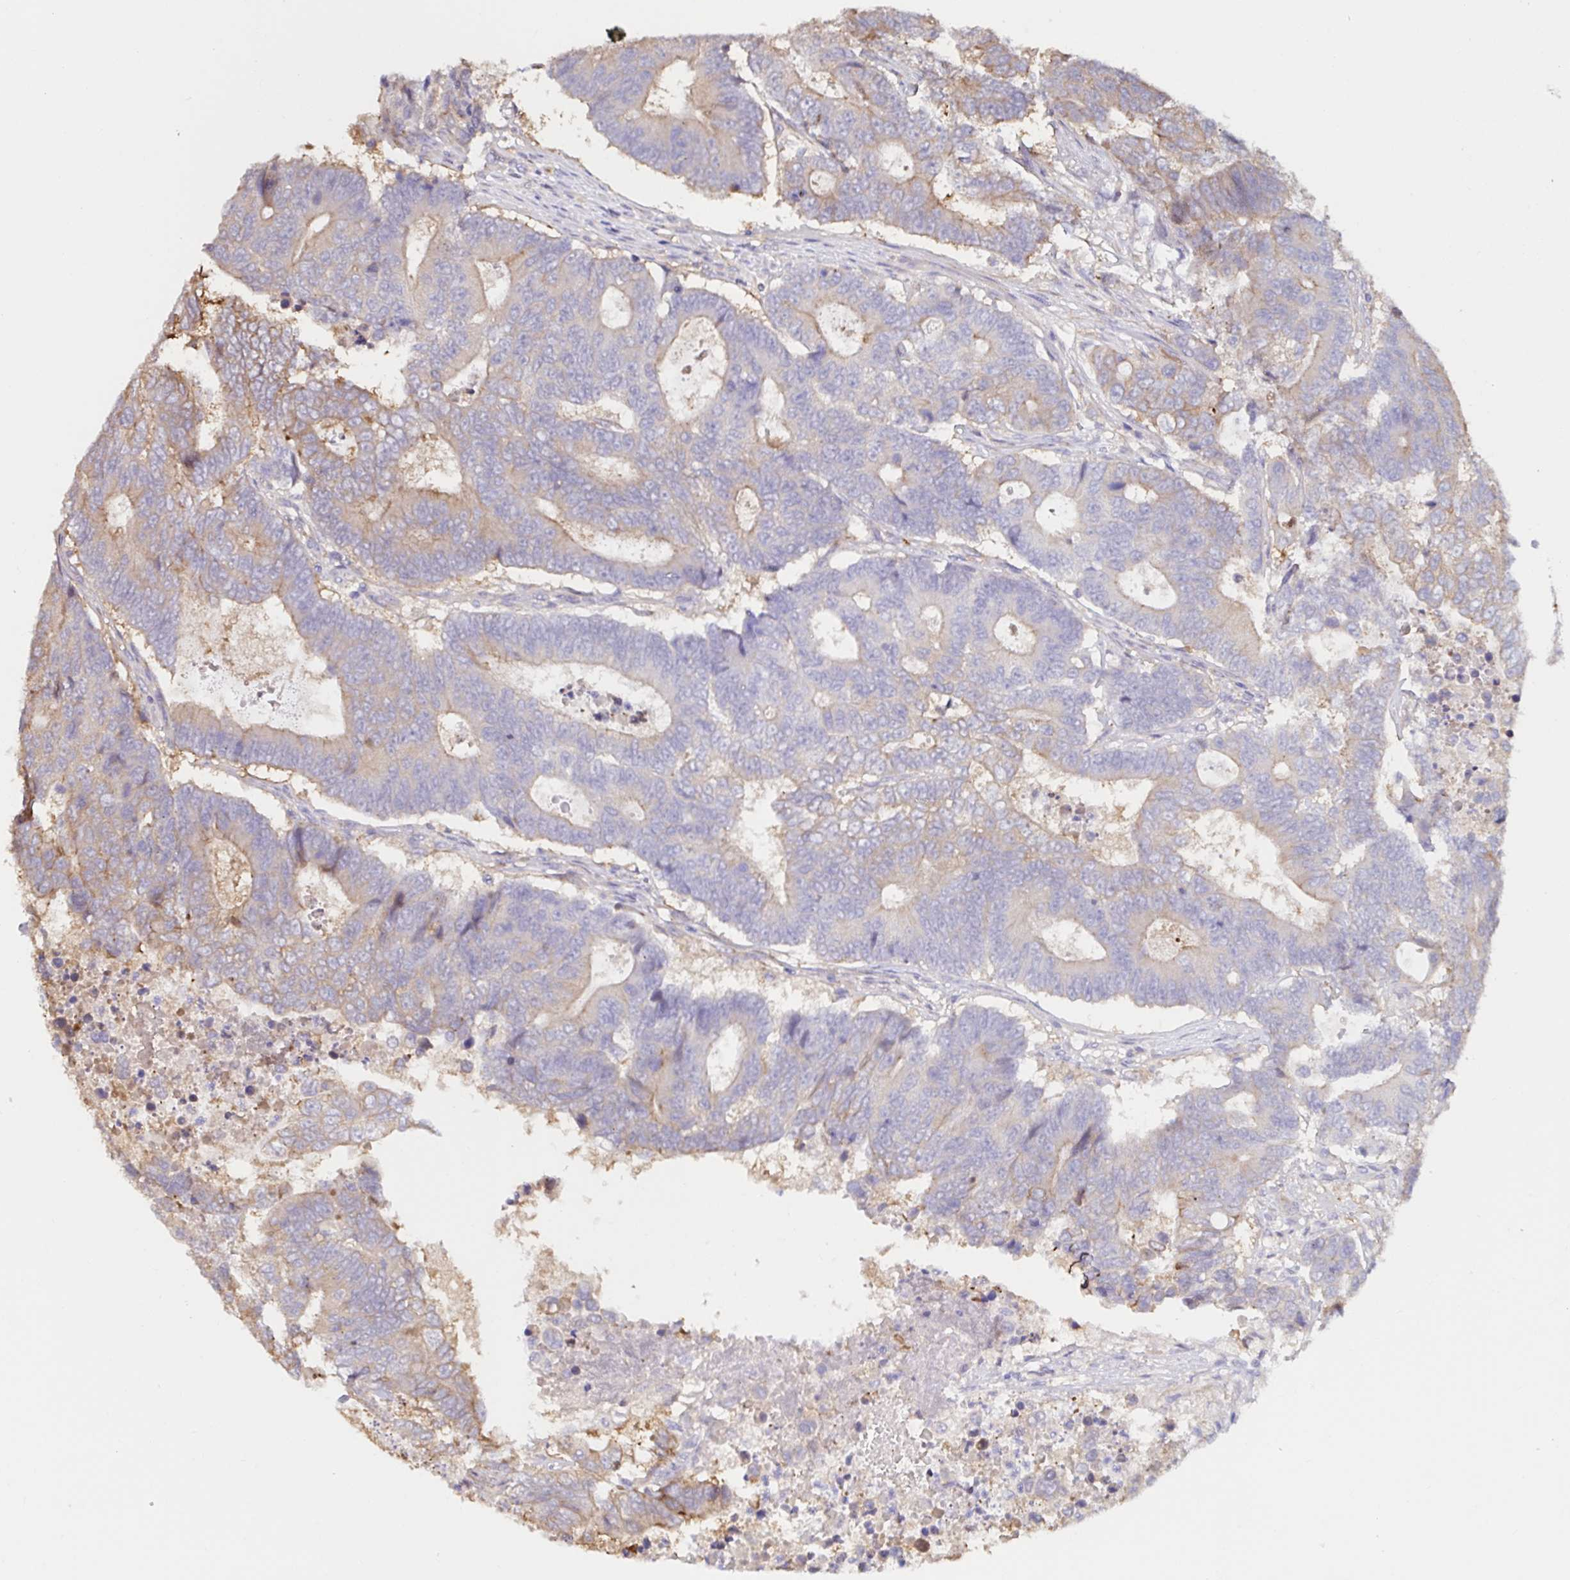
{"staining": {"intensity": "weak", "quantity": "25%-75%", "location": "cytoplasmic/membranous"}, "tissue": "colorectal cancer", "cell_type": "Tumor cells", "image_type": "cancer", "snomed": [{"axis": "morphology", "description": "Adenocarcinoma, NOS"}, {"axis": "topography", "description": "Colon"}], "caption": "Colorectal adenocarcinoma stained with IHC demonstrates weak cytoplasmic/membranous expression in approximately 25%-75% of tumor cells.", "gene": "RSRP1", "patient": {"sex": "female", "age": 48}}